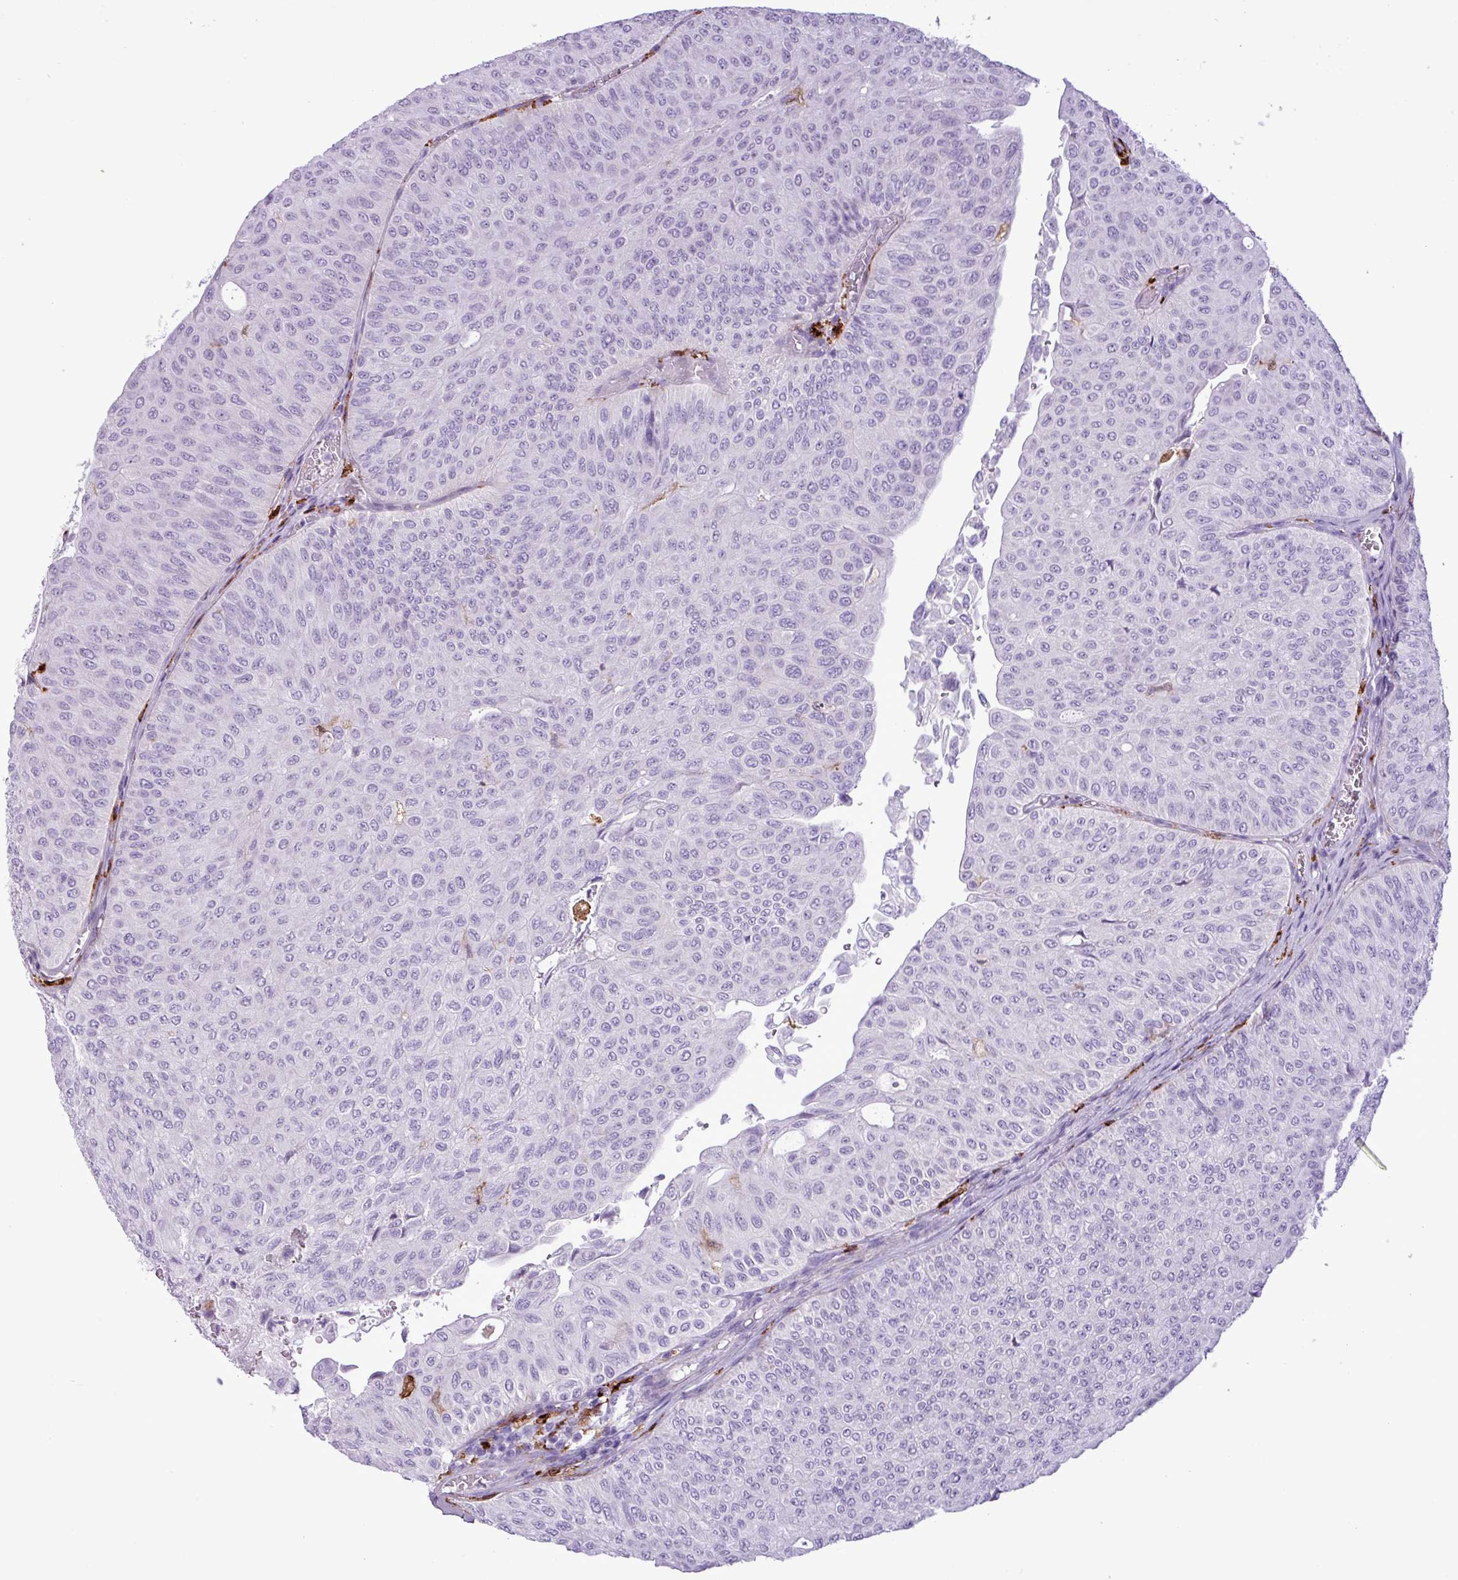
{"staining": {"intensity": "negative", "quantity": "none", "location": "none"}, "tissue": "urothelial cancer", "cell_type": "Tumor cells", "image_type": "cancer", "snomed": [{"axis": "morphology", "description": "Urothelial carcinoma, NOS"}, {"axis": "topography", "description": "Urinary bladder"}], "caption": "Urothelial cancer stained for a protein using immunohistochemistry (IHC) demonstrates no staining tumor cells.", "gene": "TMEM200C", "patient": {"sex": "male", "age": 59}}